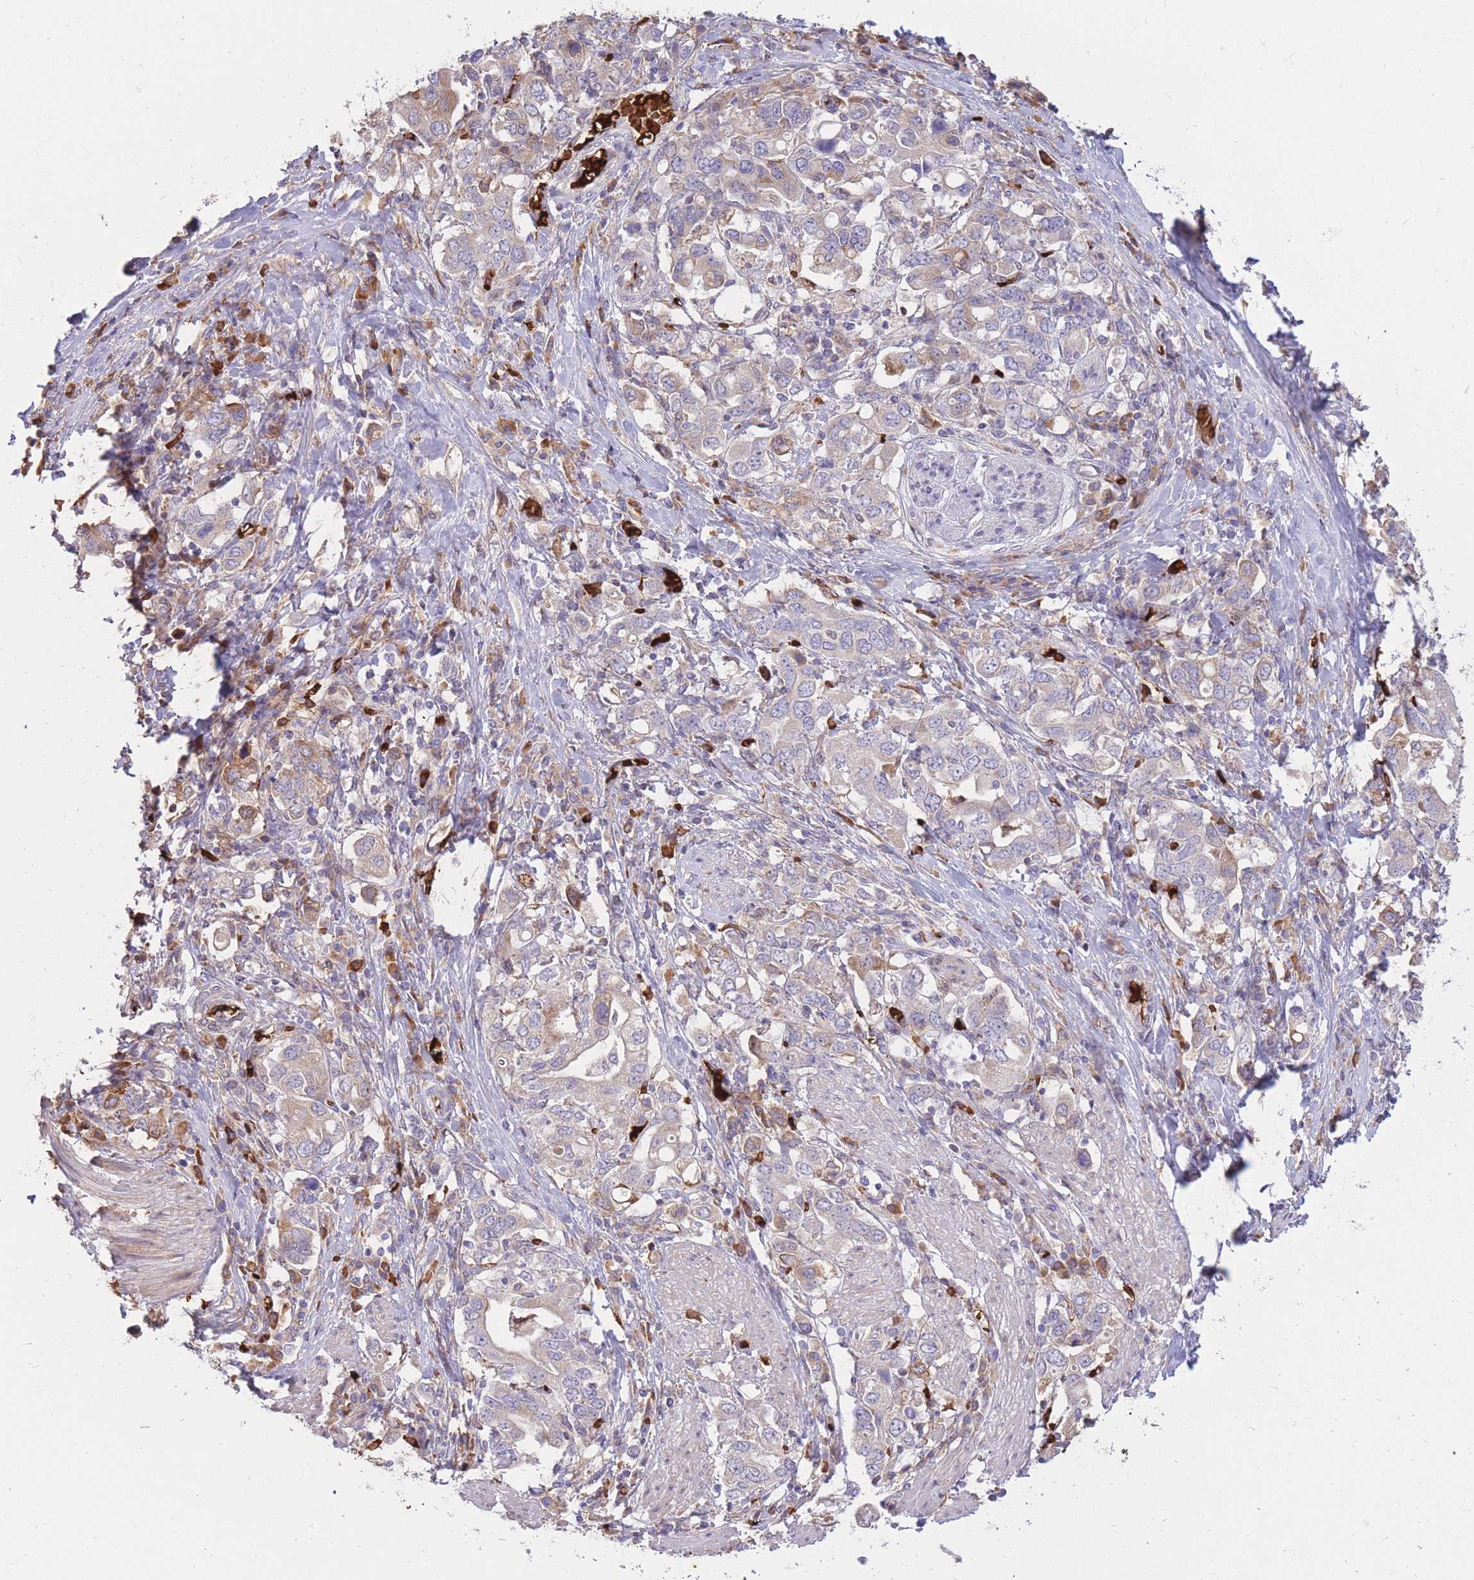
{"staining": {"intensity": "weak", "quantity": "<25%", "location": "cytoplasmic/membranous"}, "tissue": "stomach cancer", "cell_type": "Tumor cells", "image_type": "cancer", "snomed": [{"axis": "morphology", "description": "Adenocarcinoma, NOS"}, {"axis": "topography", "description": "Stomach, upper"}, {"axis": "topography", "description": "Stomach"}], "caption": "Image shows no significant protein staining in tumor cells of adenocarcinoma (stomach).", "gene": "ATP10D", "patient": {"sex": "male", "age": 62}}